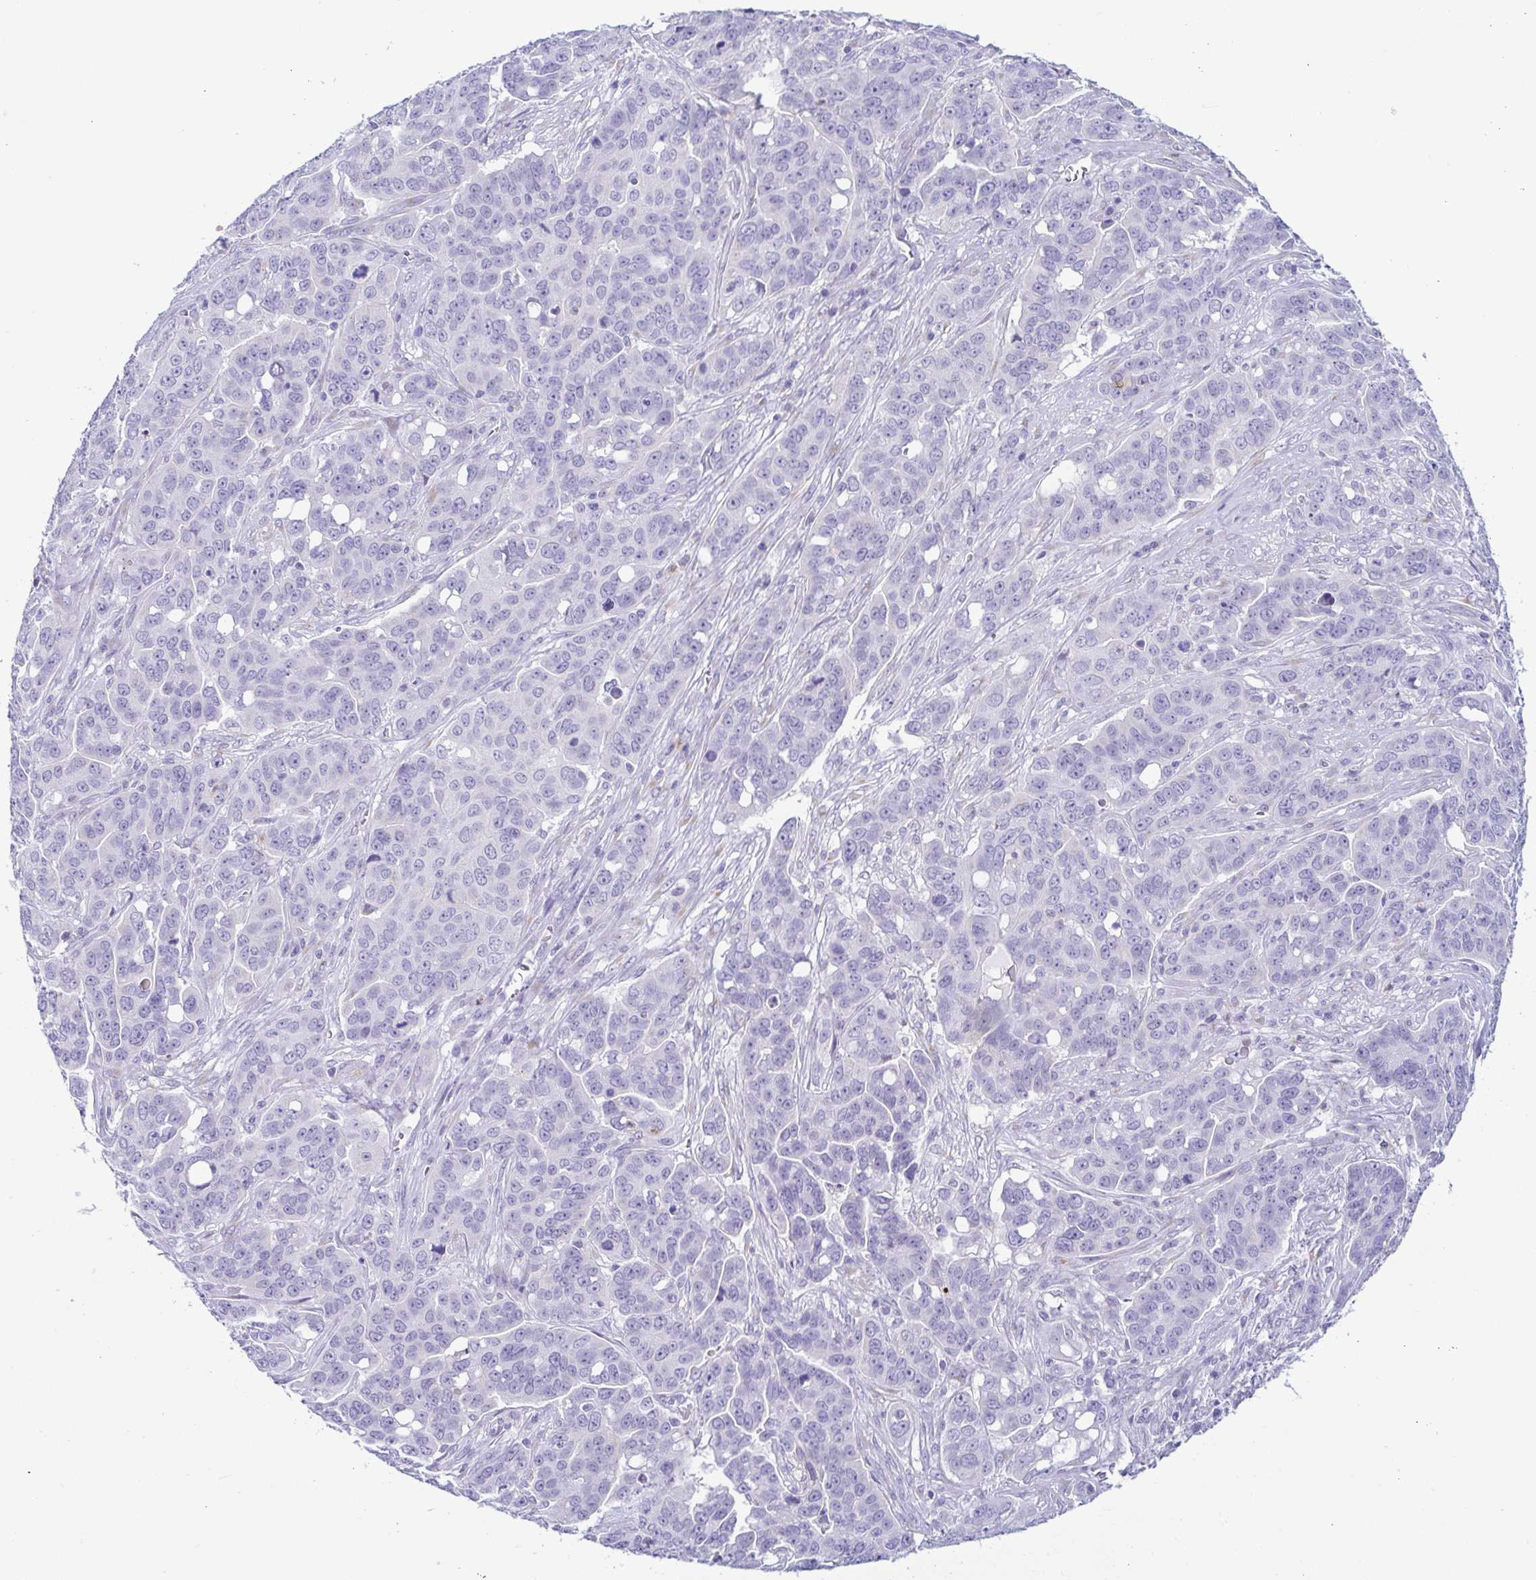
{"staining": {"intensity": "negative", "quantity": "none", "location": "none"}, "tissue": "ovarian cancer", "cell_type": "Tumor cells", "image_type": "cancer", "snomed": [{"axis": "morphology", "description": "Carcinoma, endometroid"}, {"axis": "topography", "description": "Ovary"}], "caption": "This is an immunohistochemistry micrograph of ovarian cancer. There is no expression in tumor cells.", "gene": "AZU1", "patient": {"sex": "female", "age": 78}}